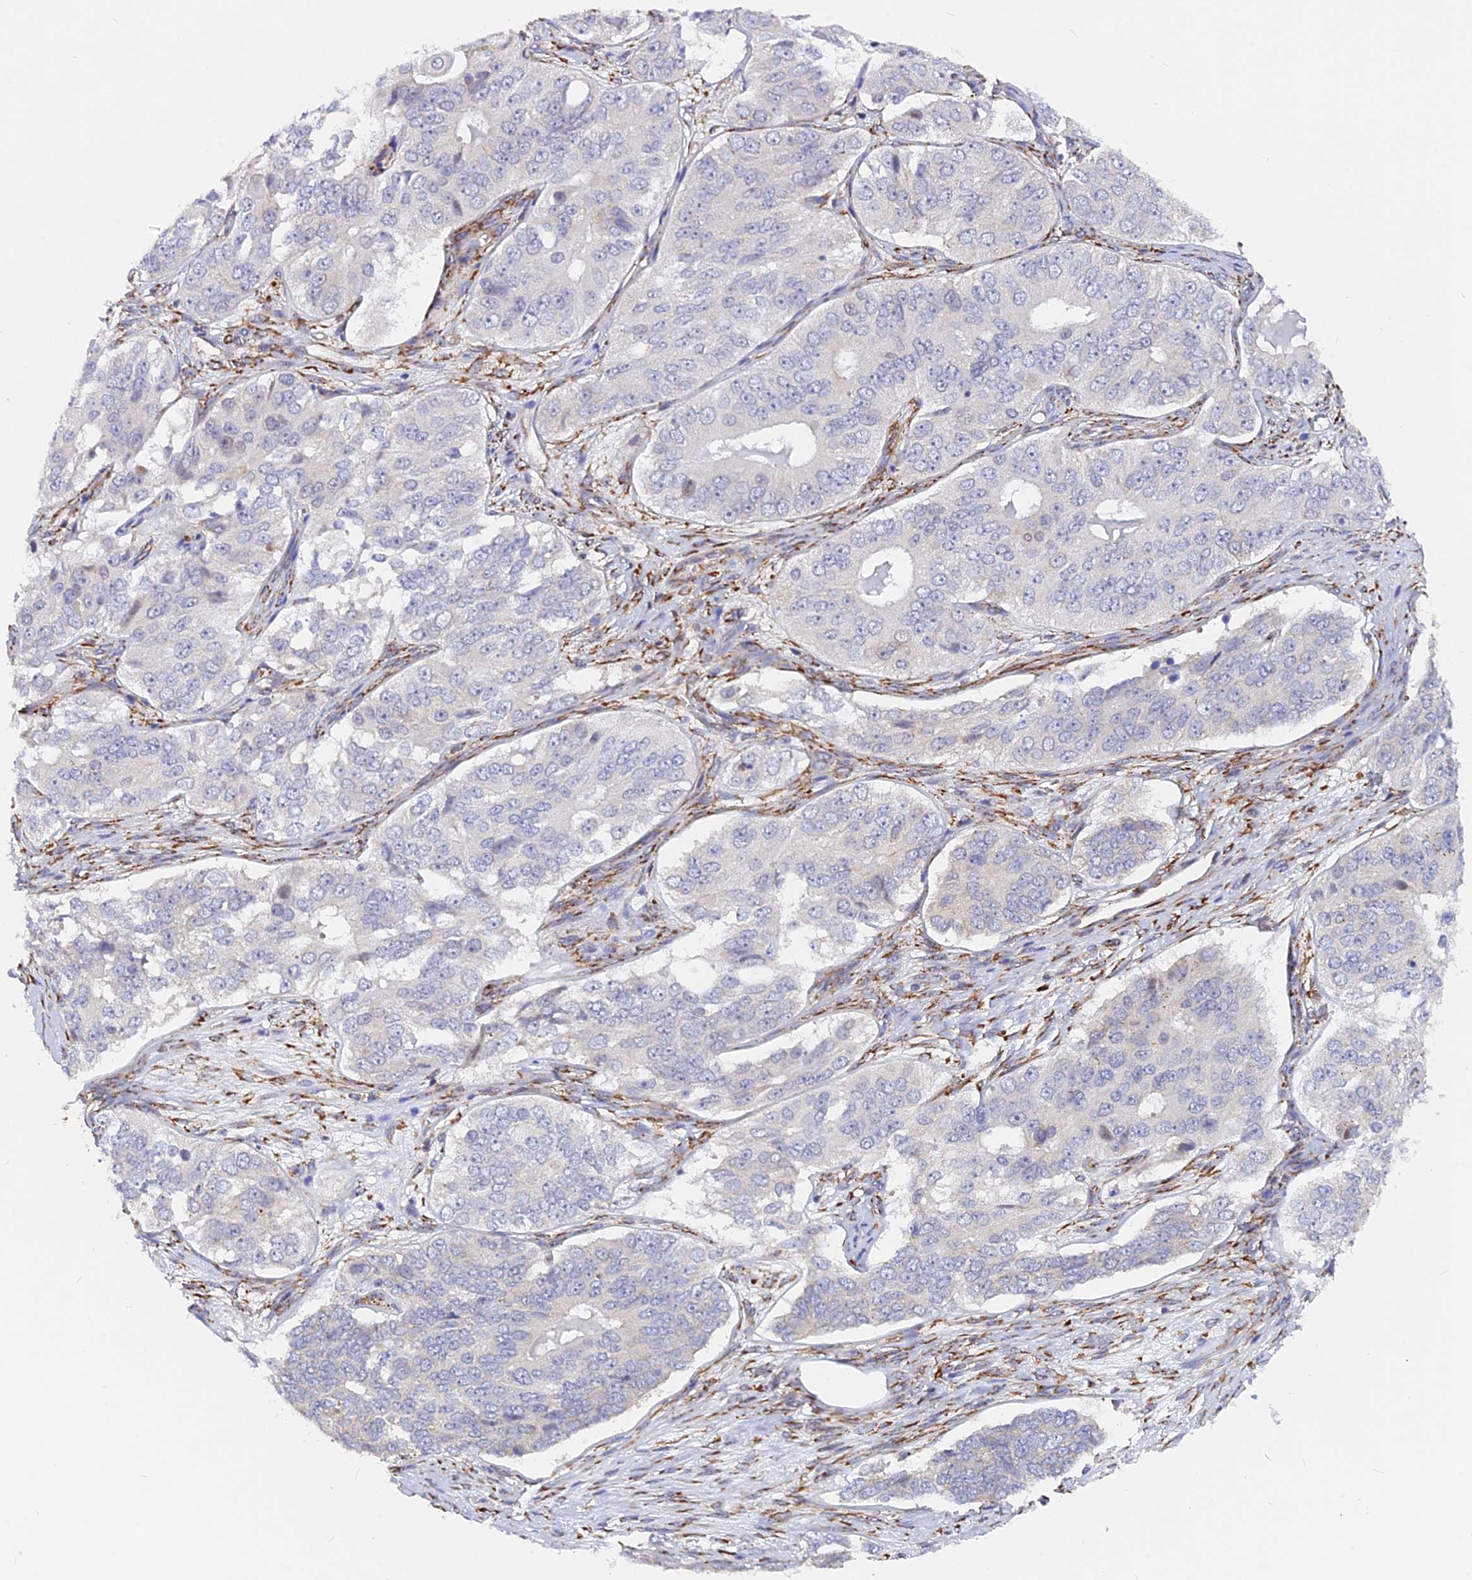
{"staining": {"intensity": "negative", "quantity": "none", "location": "none"}, "tissue": "ovarian cancer", "cell_type": "Tumor cells", "image_type": "cancer", "snomed": [{"axis": "morphology", "description": "Carcinoma, endometroid"}, {"axis": "topography", "description": "Ovary"}], "caption": "The histopathology image shows no staining of tumor cells in ovarian endometroid carcinoma.", "gene": "VSTM2L", "patient": {"sex": "female", "age": 51}}